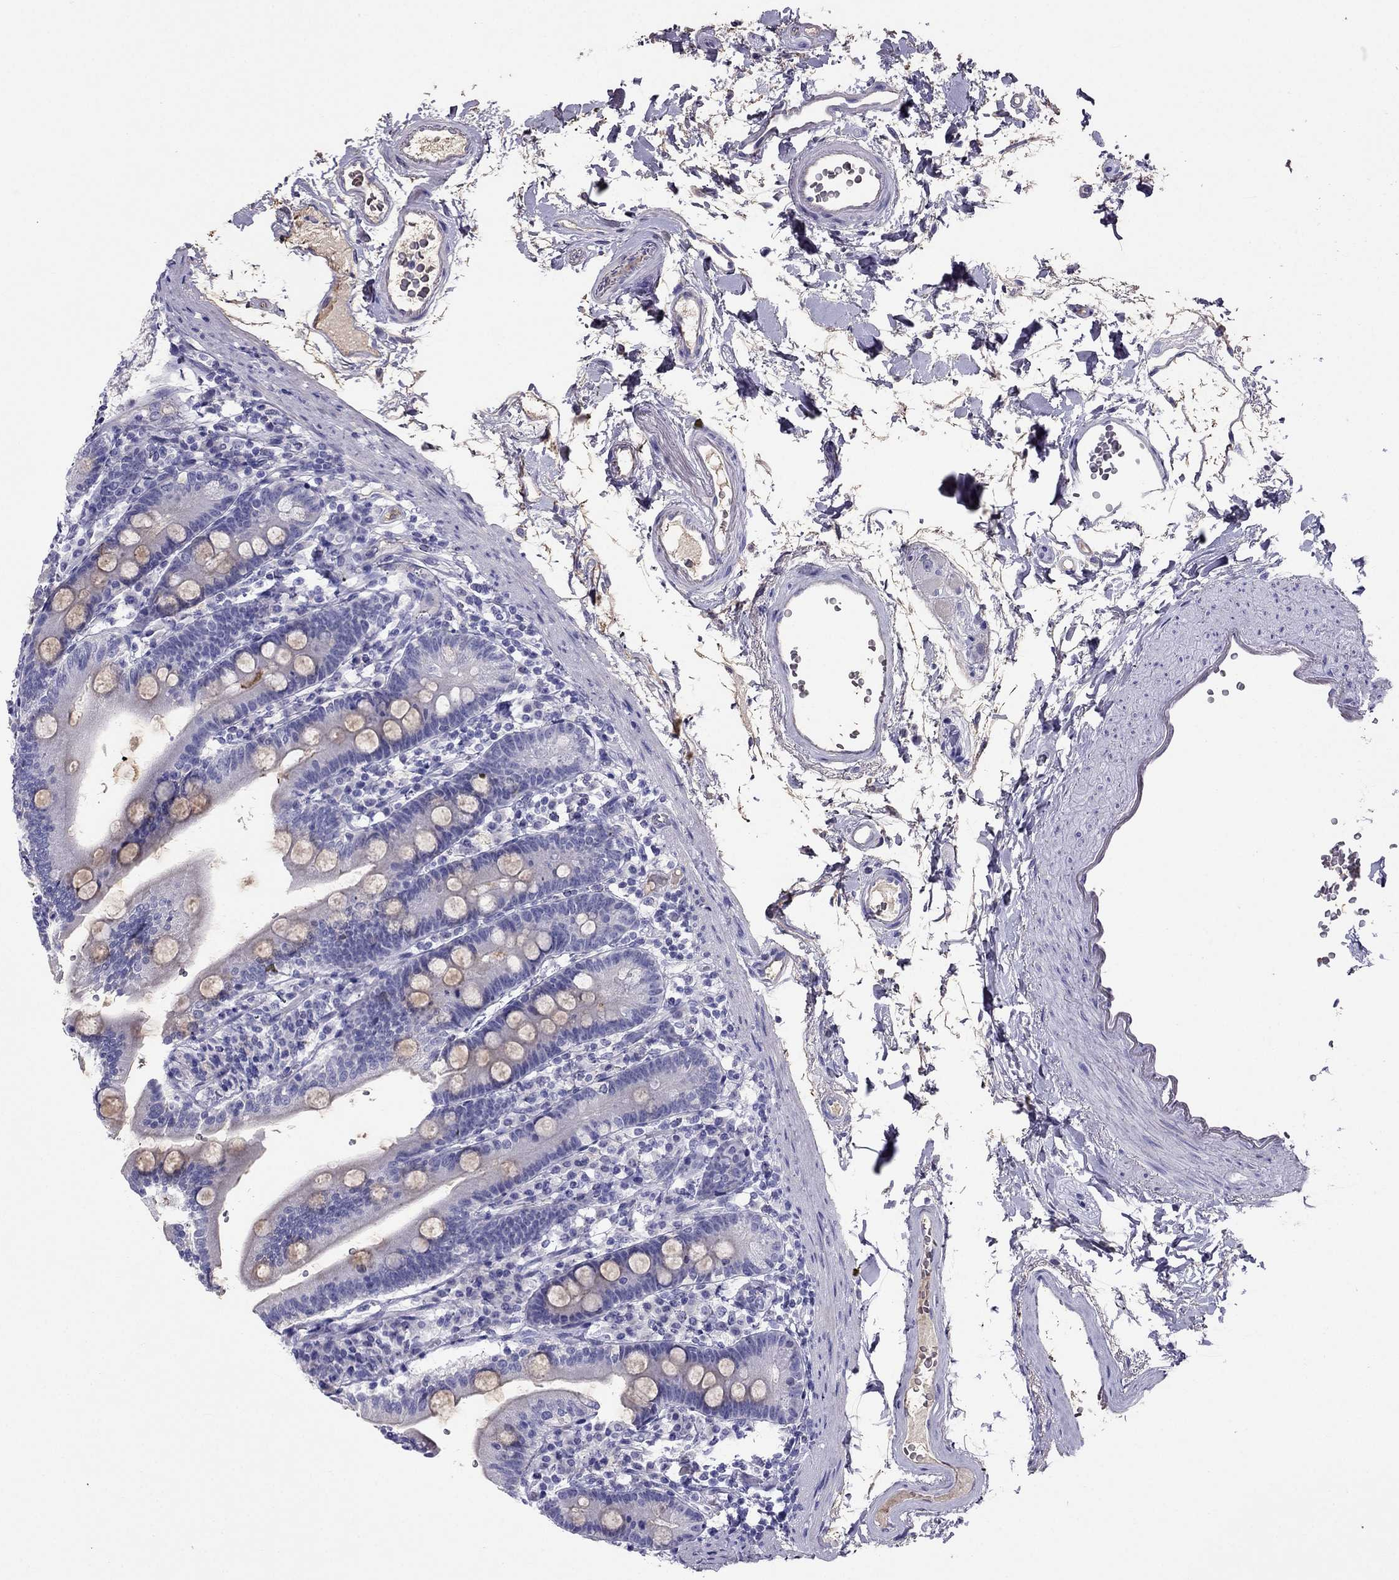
{"staining": {"intensity": "negative", "quantity": "none", "location": "none"}, "tissue": "duodenum", "cell_type": "Glandular cells", "image_type": "normal", "snomed": [{"axis": "morphology", "description": "Normal tissue, NOS"}, {"axis": "topography", "description": "Duodenum"}], "caption": "Immunohistochemistry (IHC) image of benign duodenum: human duodenum stained with DAB exhibits no significant protein positivity in glandular cells. (DAB immunohistochemistry (IHC) with hematoxylin counter stain).", "gene": "TBC1D21", "patient": {"sex": "female", "age": 67}}